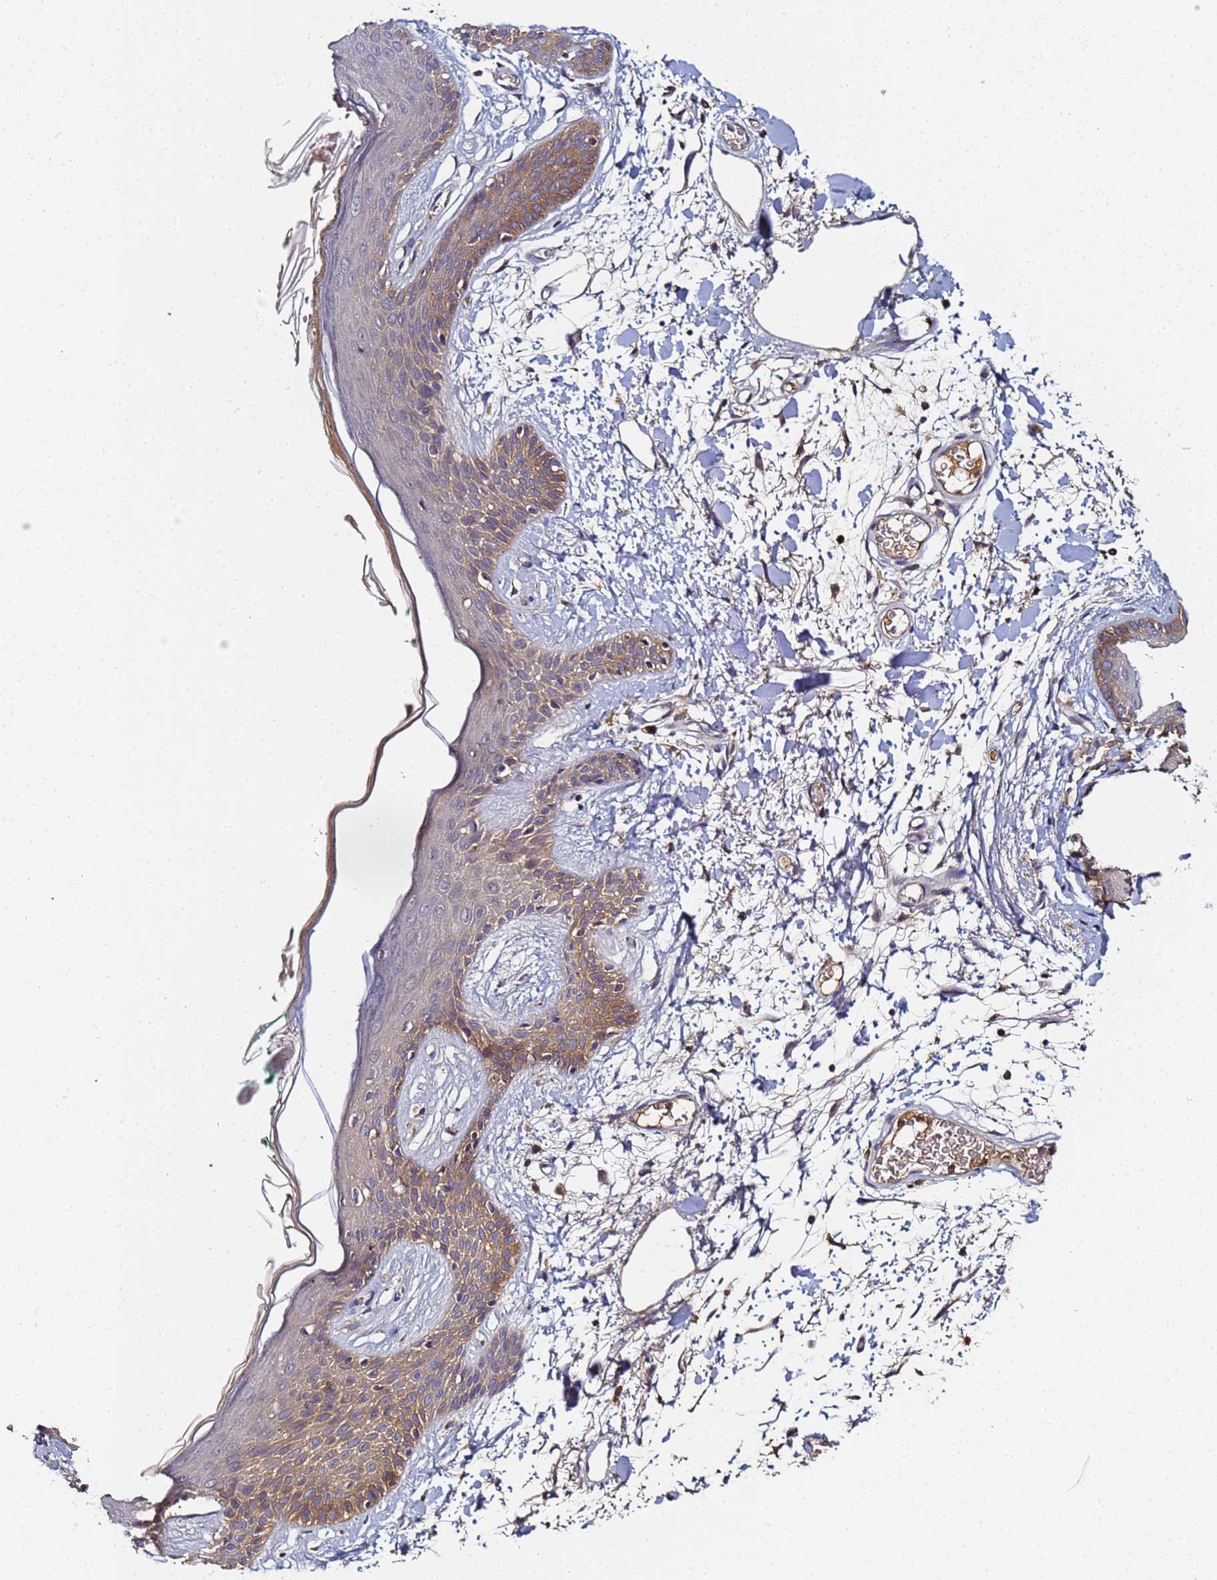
{"staining": {"intensity": "negative", "quantity": "none", "location": "none"}, "tissue": "skin", "cell_type": "Fibroblasts", "image_type": "normal", "snomed": [{"axis": "morphology", "description": "Normal tissue, NOS"}, {"axis": "topography", "description": "Skin"}], "caption": "Skin was stained to show a protein in brown. There is no significant positivity in fibroblasts. (DAB IHC visualized using brightfield microscopy, high magnification).", "gene": "LRRC69", "patient": {"sex": "male", "age": 79}}